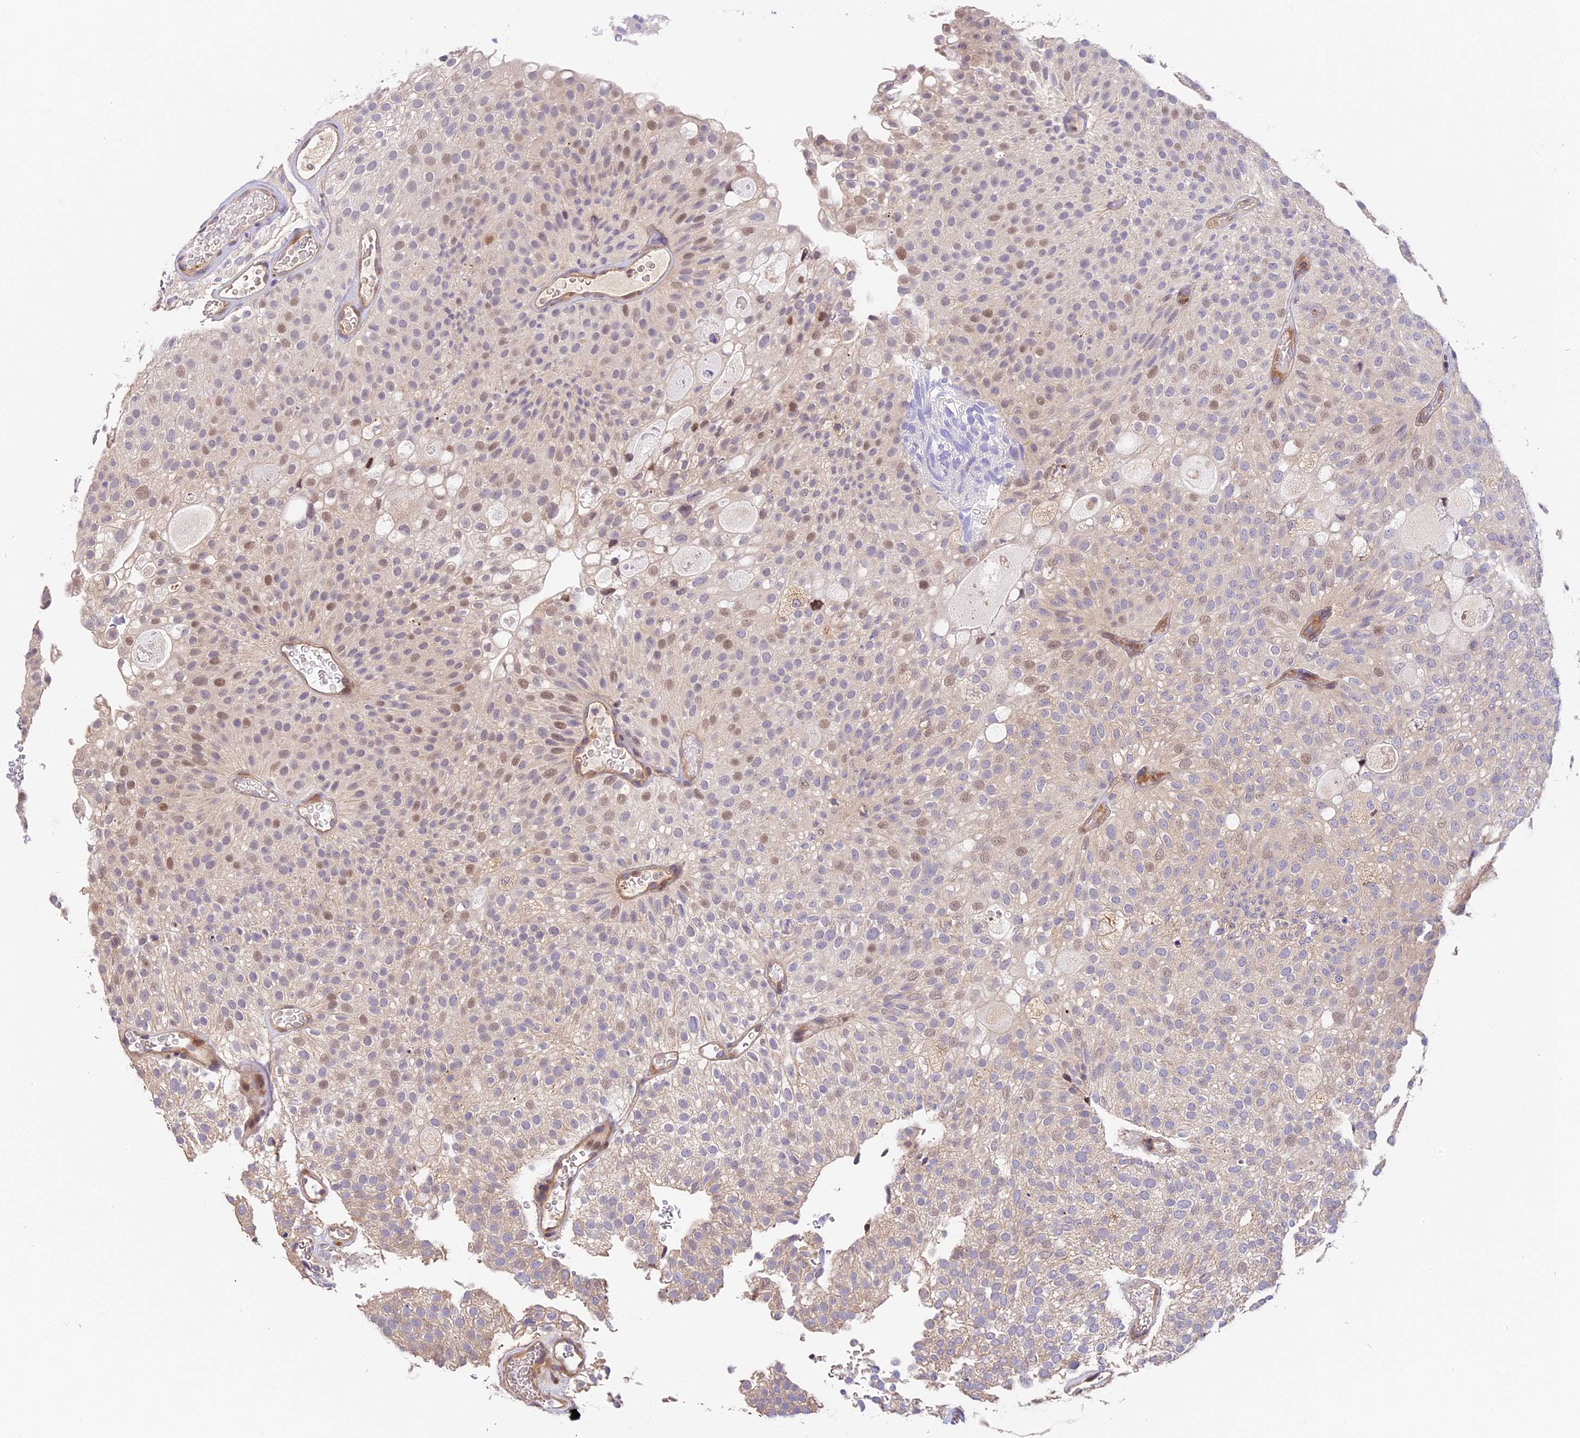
{"staining": {"intensity": "moderate", "quantity": "<25%", "location": "nuclear"}, "tissue": "urothelial cancer", "cell_type": "Tumor cells", "image_type": "cancer", "snomed": [{"axis": "morphology", "description": "Urothelial carcinoma, Low grade"}, {"axis": "topography", "description": "Urinary bladder"}], "caption": "Immunohistochemistry histopathology image of urothelial cancer stained for a protein (brown), which demonstrates low levels of moderate nuclear expression in about <25% of tumor cells.", "gene": "ARHGAP17", "patient": {"sex": "male", "age": 78}}